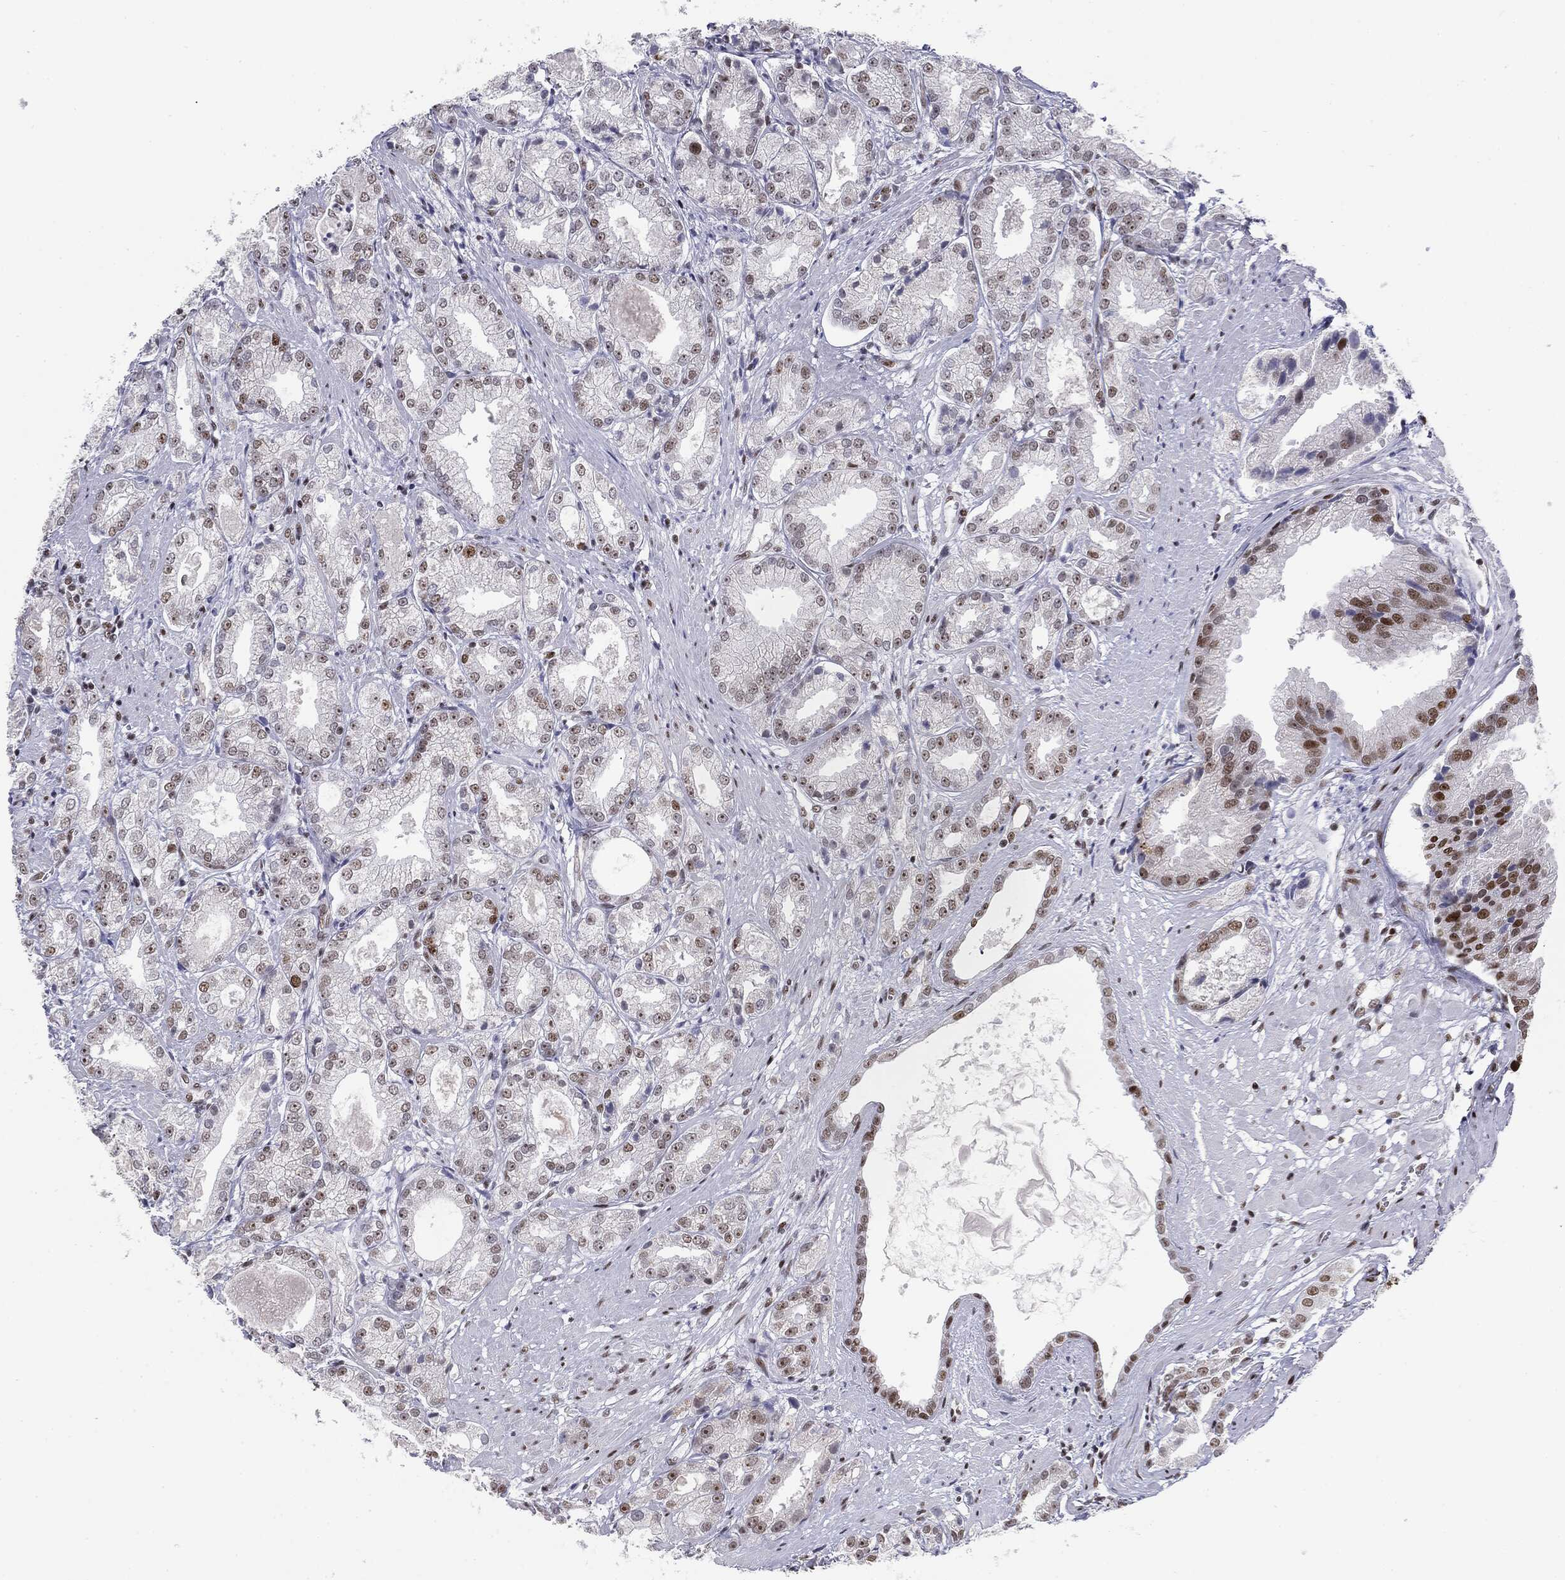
{"staining": {"intensity": "strong", "quantity": "<25%", "location": "nuclear"}, "tissue": "prostate cancer", "cell_type": "Tumor cells", "image_type": "cancer", "snomed": [{"axis": "morphology", "description": "Adenocarcinoma, High grade"}, {"axis": "topography", "description": "Prostate"}], "caption": "Prostate cancer (high-grade adenocarcinoma) was stained to show a protein in brown. There is medium levels of strong nuclear expression in about <25% of tumor cells.", "gene": "MDC1", "patient": {"sex": "male", "age": 61}}